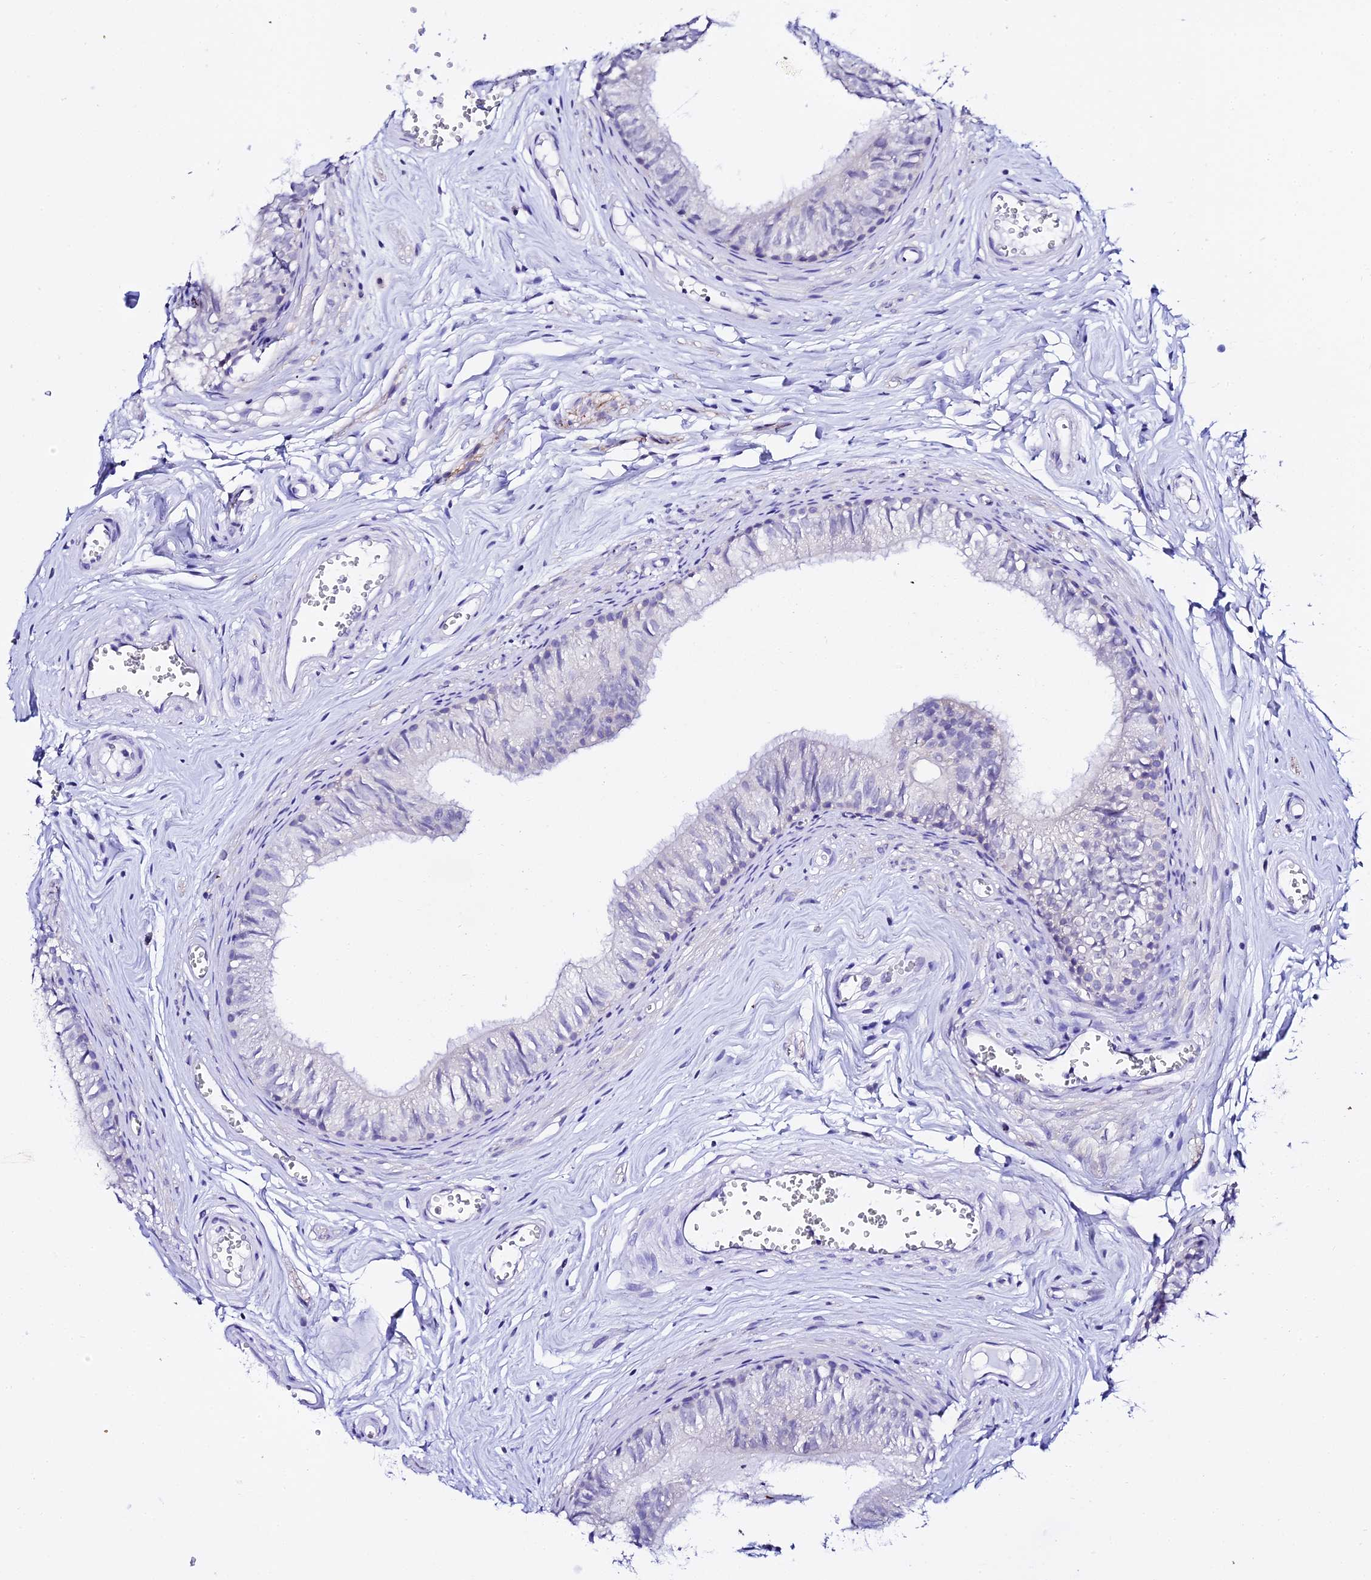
{"staining": {"intensity": "moderate", "quantity": "<25%", "location": "cytoplasmic/membranous"}, "tissue": "epididymis", "cell_type": "Glandular cells", "image_type": "normal", "snomed": [{"axis": "morphology", "description": "Normal tissue, NOS"}, {"axis": "topography", "description": "Epididymis"}], "caption": "A high-resolution image shows IHC staining of benign epididymis, which shows moderate cytoplasmic/membranous expression in about <25% of glandular cells. Nuclei are stained in blue.", "gene": "ATG16L2", "patient": {"sex": "male", "age": 36}}